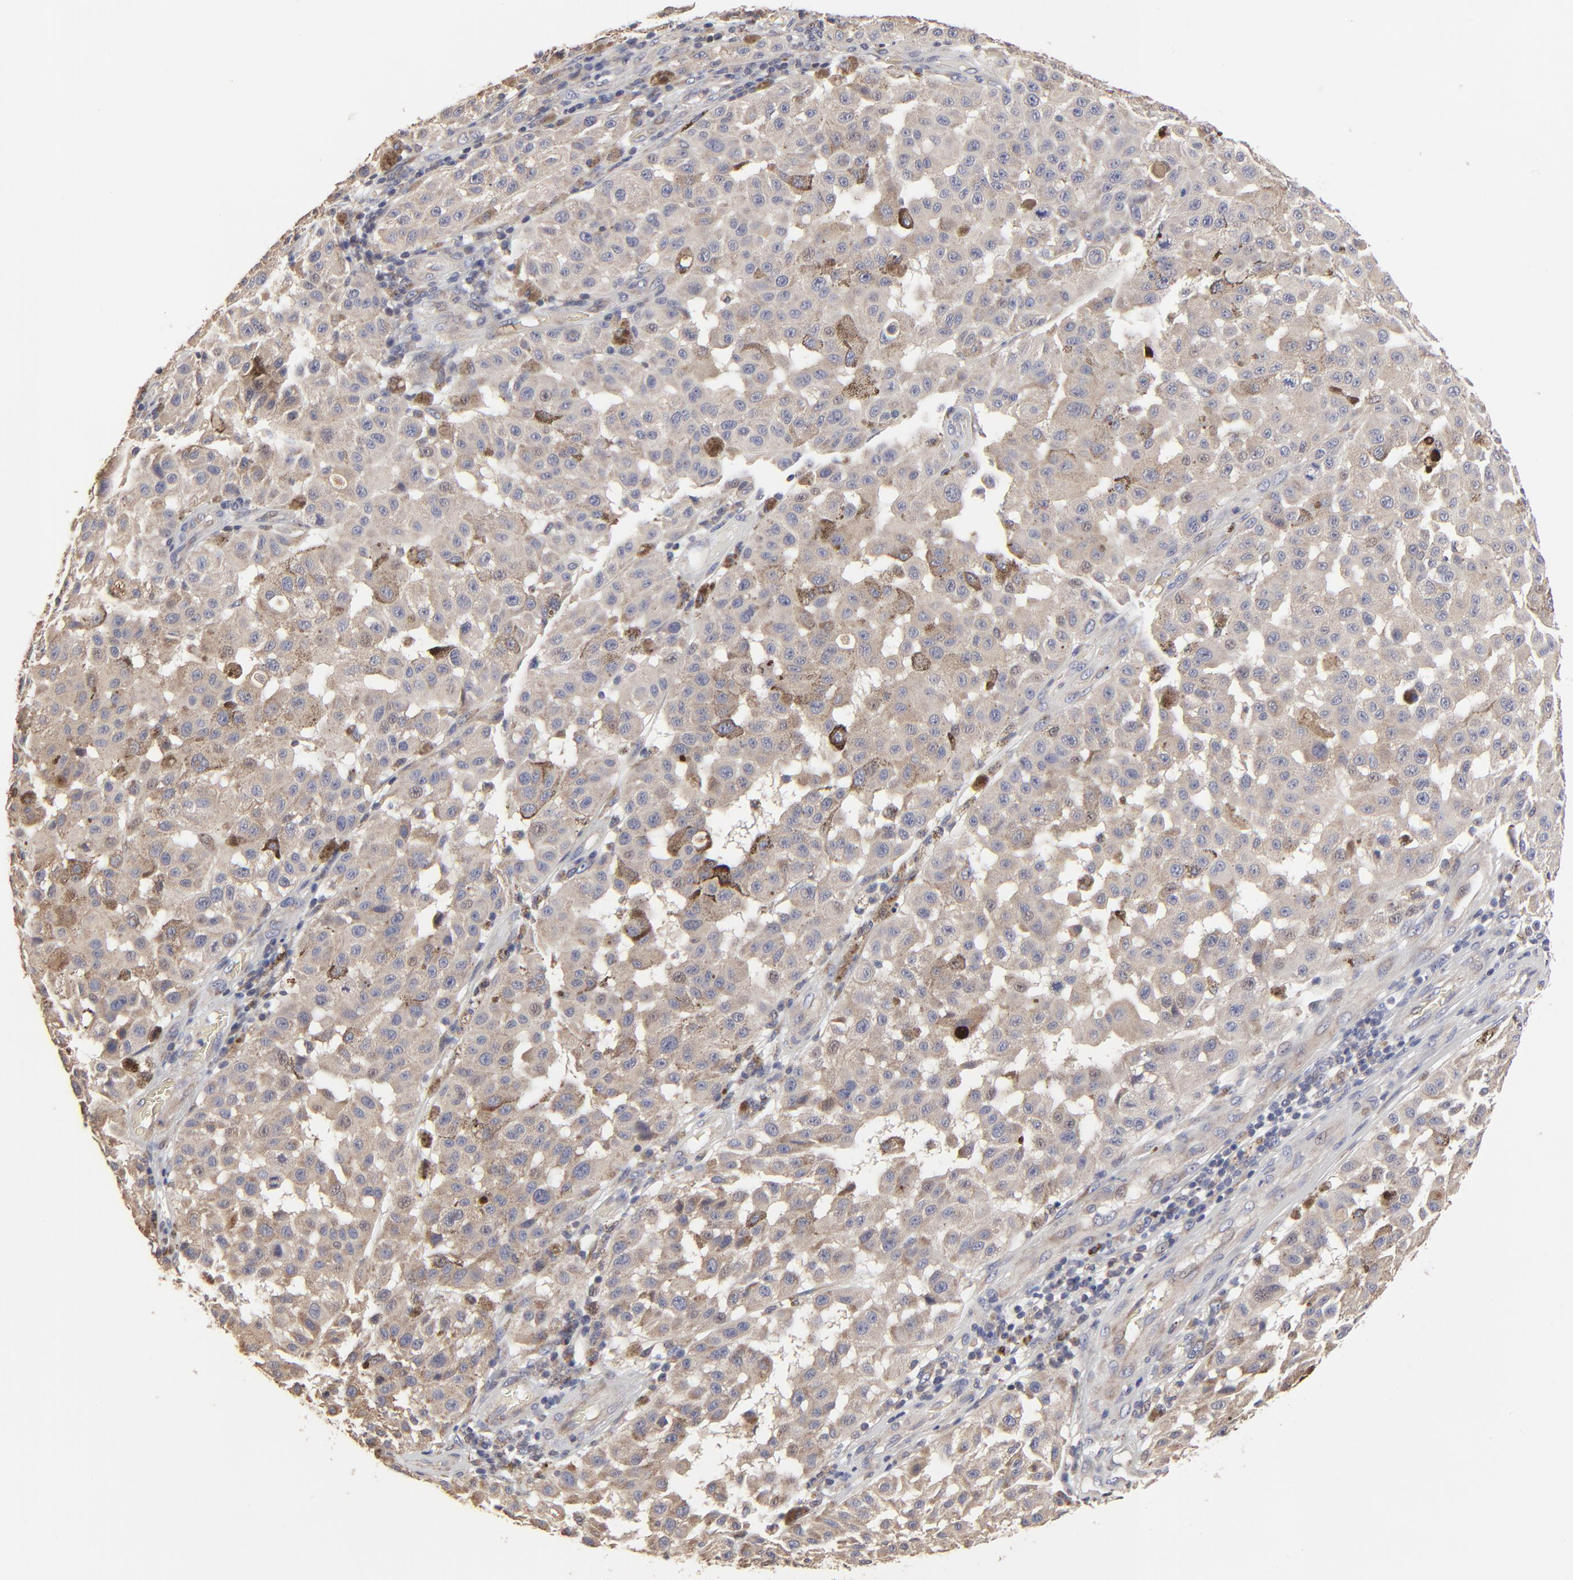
{"staining": {"intensity": "negative", "quantity": "none", "location": "none"}, "tissue": "melanoma", "cell_type": "Tumor cells", "image_type": "cancer", "snomed": [{"axis": "morphology", "description": "Malignant melanoma, NOS"}, {"axis": "topography", "description": "Skin"}], "caption": "Immunohistochemistry micrograph of neoplastic tissue: human melanoma stained with DAB reveals no significant protein expression in tumor cells.", "gene": "ELP2", "patient": {"sex": "female", "age": 64}}